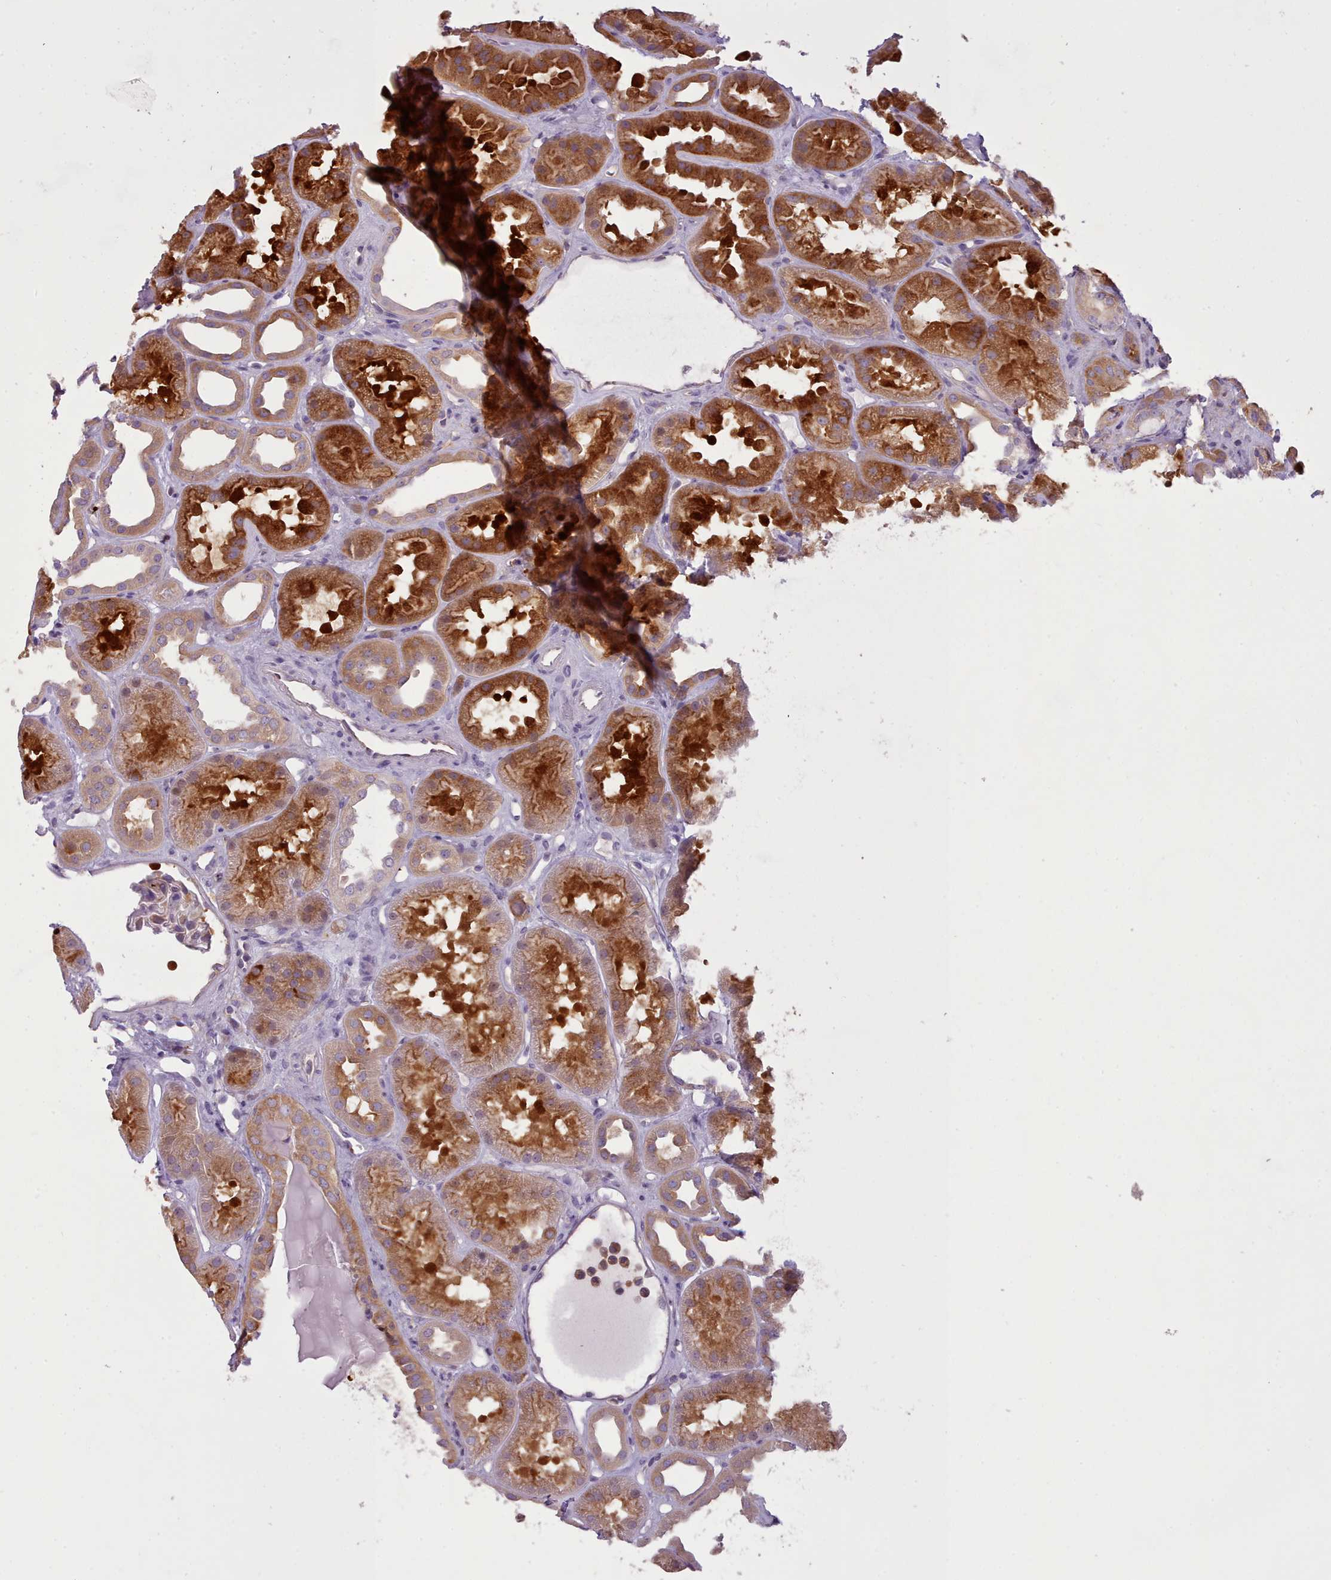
{"staining": {"intensity": "negative", "quantity": "none", "location": "none"}, "tissue": "kidney", "cell_type": "Cells in glomeruli", "image_type": "normal", "snomed": [{"axis": "morphology", "description": "Normal tissue, NOS"}, {"axis": "topography", "description": "Kidney"}], "caption": "This is a image of IHC staining of unremarkable kidney, which shows no positivity in cells in glomeruli.", "gene": "NDST2", "patient": {"sex": "male", "age": 61}}